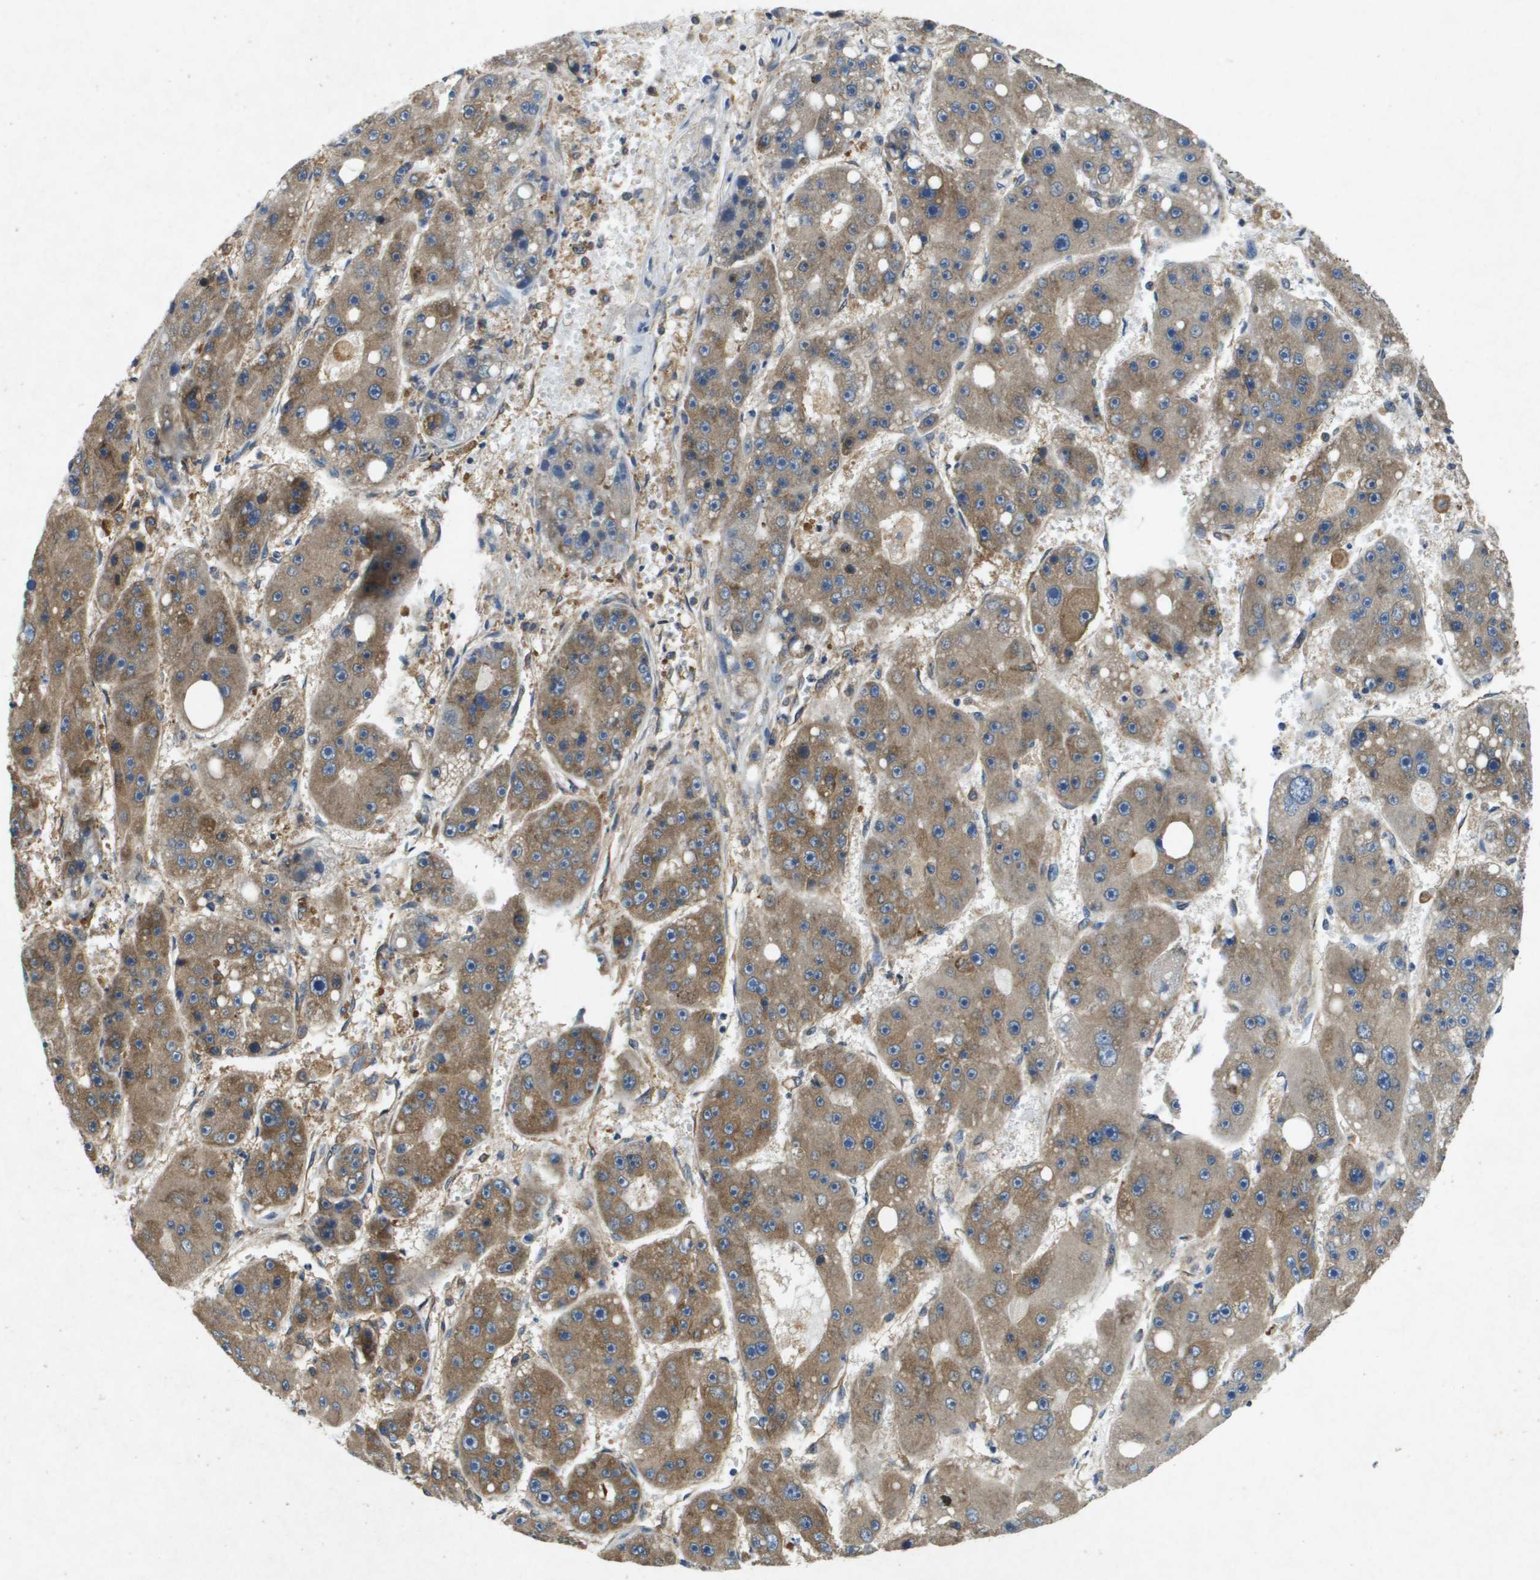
{"staining": {"intensity": "moderate", "quantity": ">75%", "location": "cytoplasmic/membranous"}, "tissue": "liver cancer", "cell_type": "Tumor cells", "image_type": "cancer", "snomed": [{"axis": "morphology", "description": "Carcinoma, Hepatocellular, NOS"}, {"axis": "topography", "description": "Liver"}], "caption": "Immunohistochemistry (IHC) of hepatocellular carcinoma (liver) displays medium levels of moderate cytoplasmic/membranous positivity in approximately >75% of tumor cells.", "gene": "PTPRT", "patient": {"sex": "female", "age": 61}}